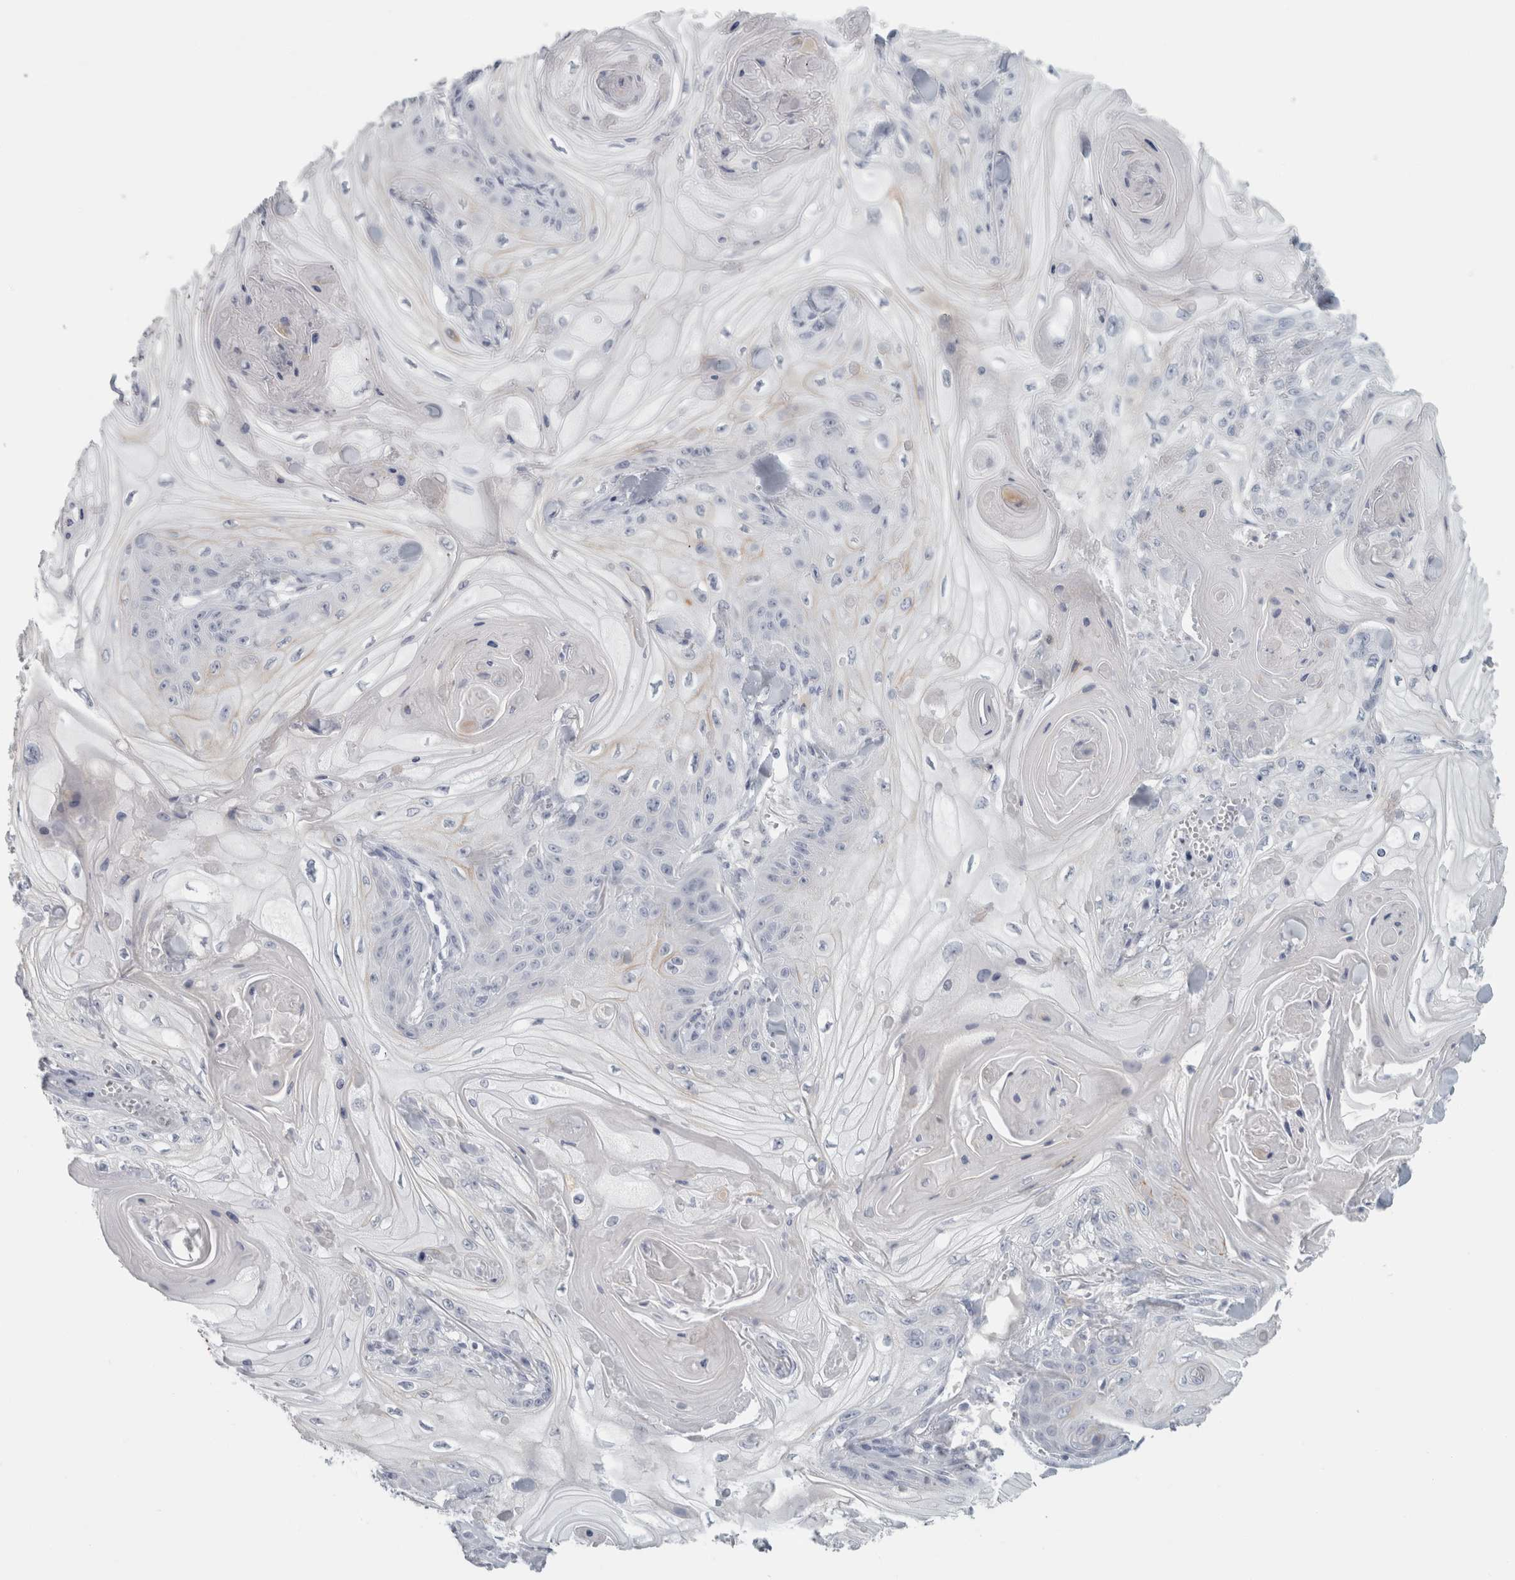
{"staining": {"intensity": "negative", "quantity": "none", "location": "none"}, "tissue": "skin cancer", "cell_type": "Tumor cells", "image_type": "cancer", "snomed": [{"axis": "morphology", "description": "Squamous cell carcinoma, NOS"}, {"axis": "topography", "description": "Skin"}], "caption": "IHC of human skin squamous cell carcinoma exhibits no staining in tumor cells.", "gene": "SLC28A3", "patient": {"sex": "male", "age": 74}}